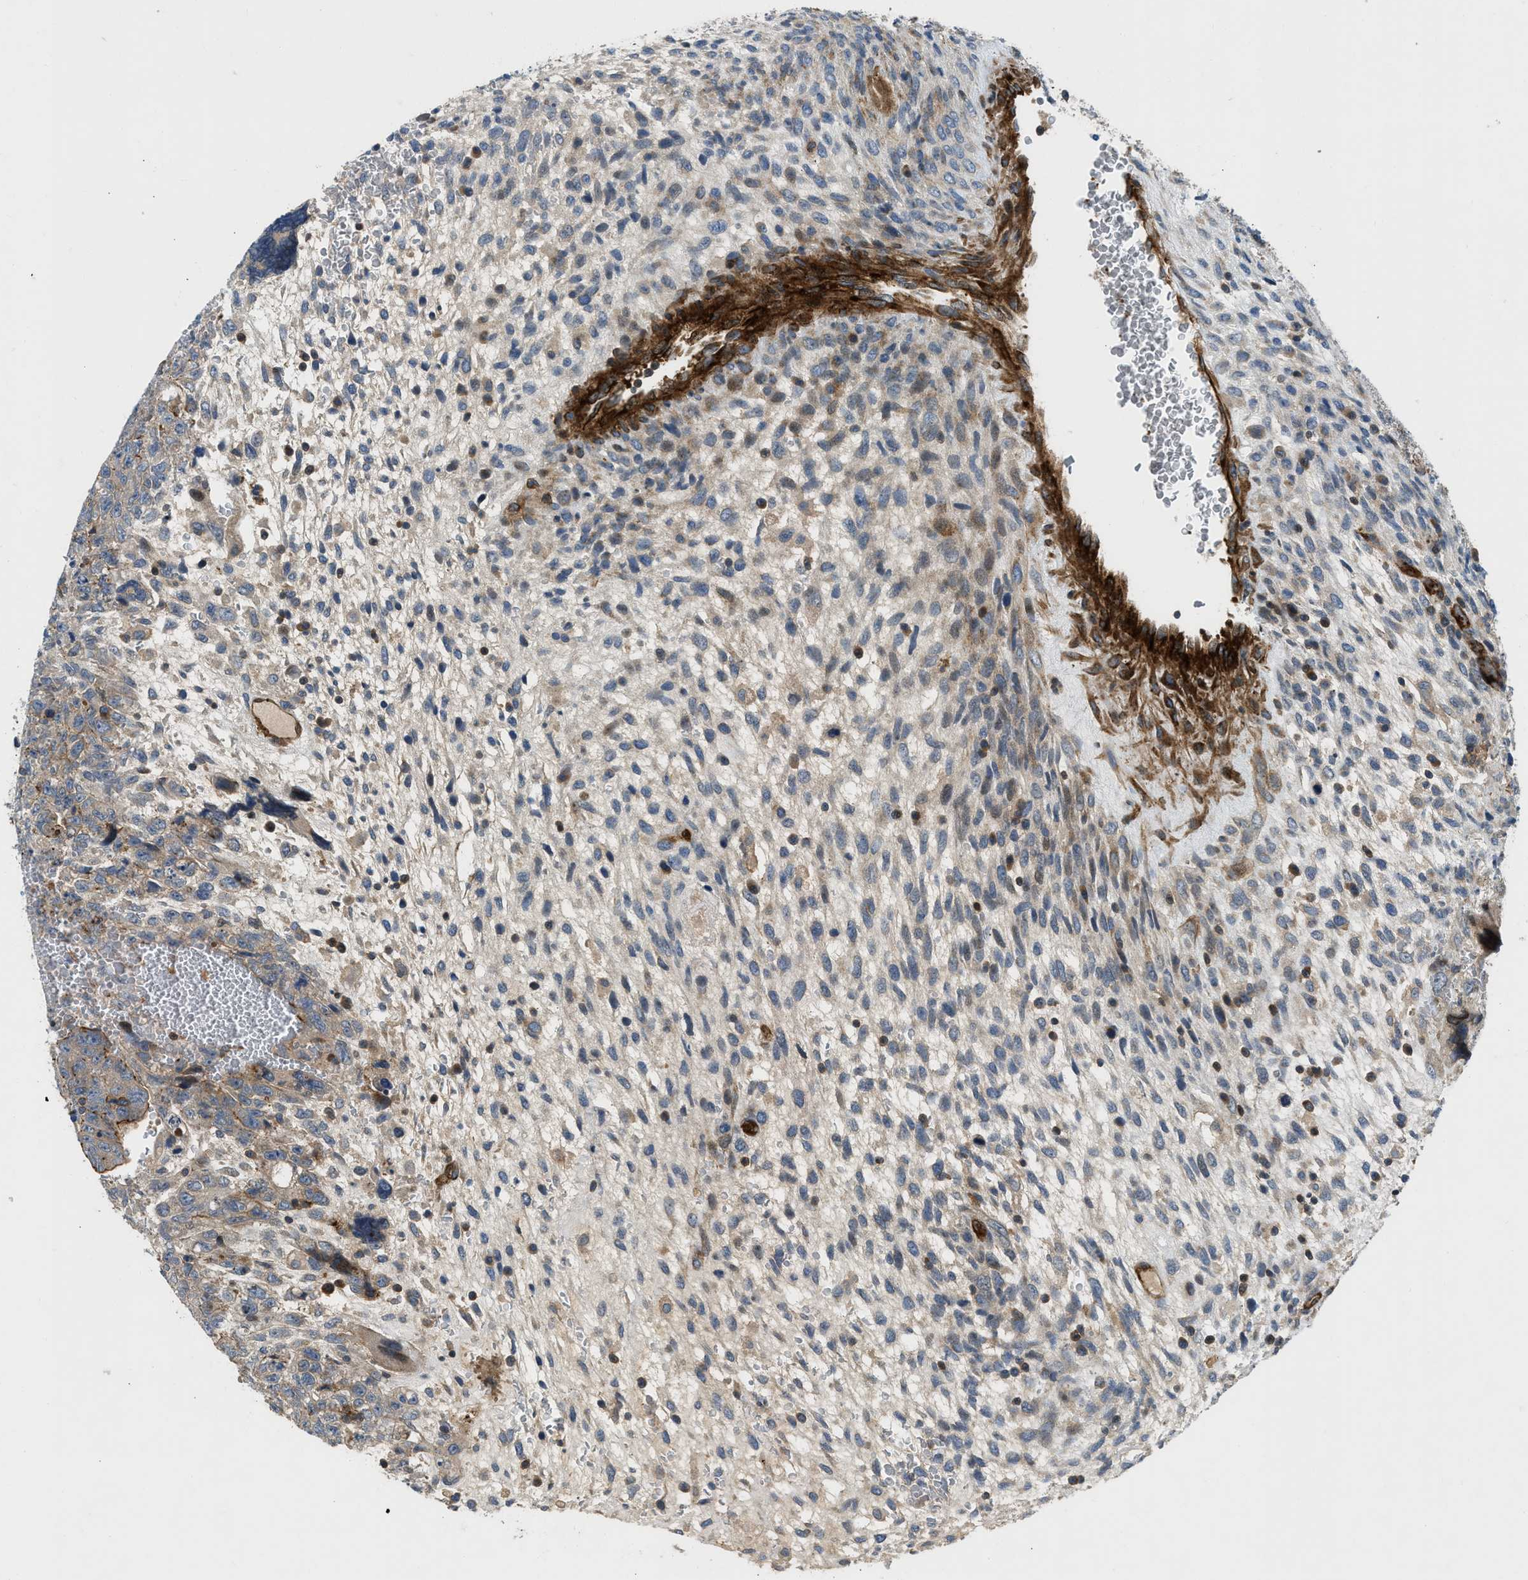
{"staining": {"intensity": "moderate", "quantity": ">75%", "location": "cytoplasmic/membranous"}, "tissue": "testis cancer", "cell_type": "Tumor cells", "image_type": "cancer", "snomed": [{"axis": "morphology", "description": "Carcinoma, Embryonal, NOS"}, {"axis": "topography", "description": "Testis"}], "caption": "This photomicrograph shows IHC staining of human testis embryonal carcinoma, with medium moderate cytoplasmic/membranous expression in about >75% of tumor cells.", "gene": "NYNRIN", "patient": {"sex": "male", "age": 28}}